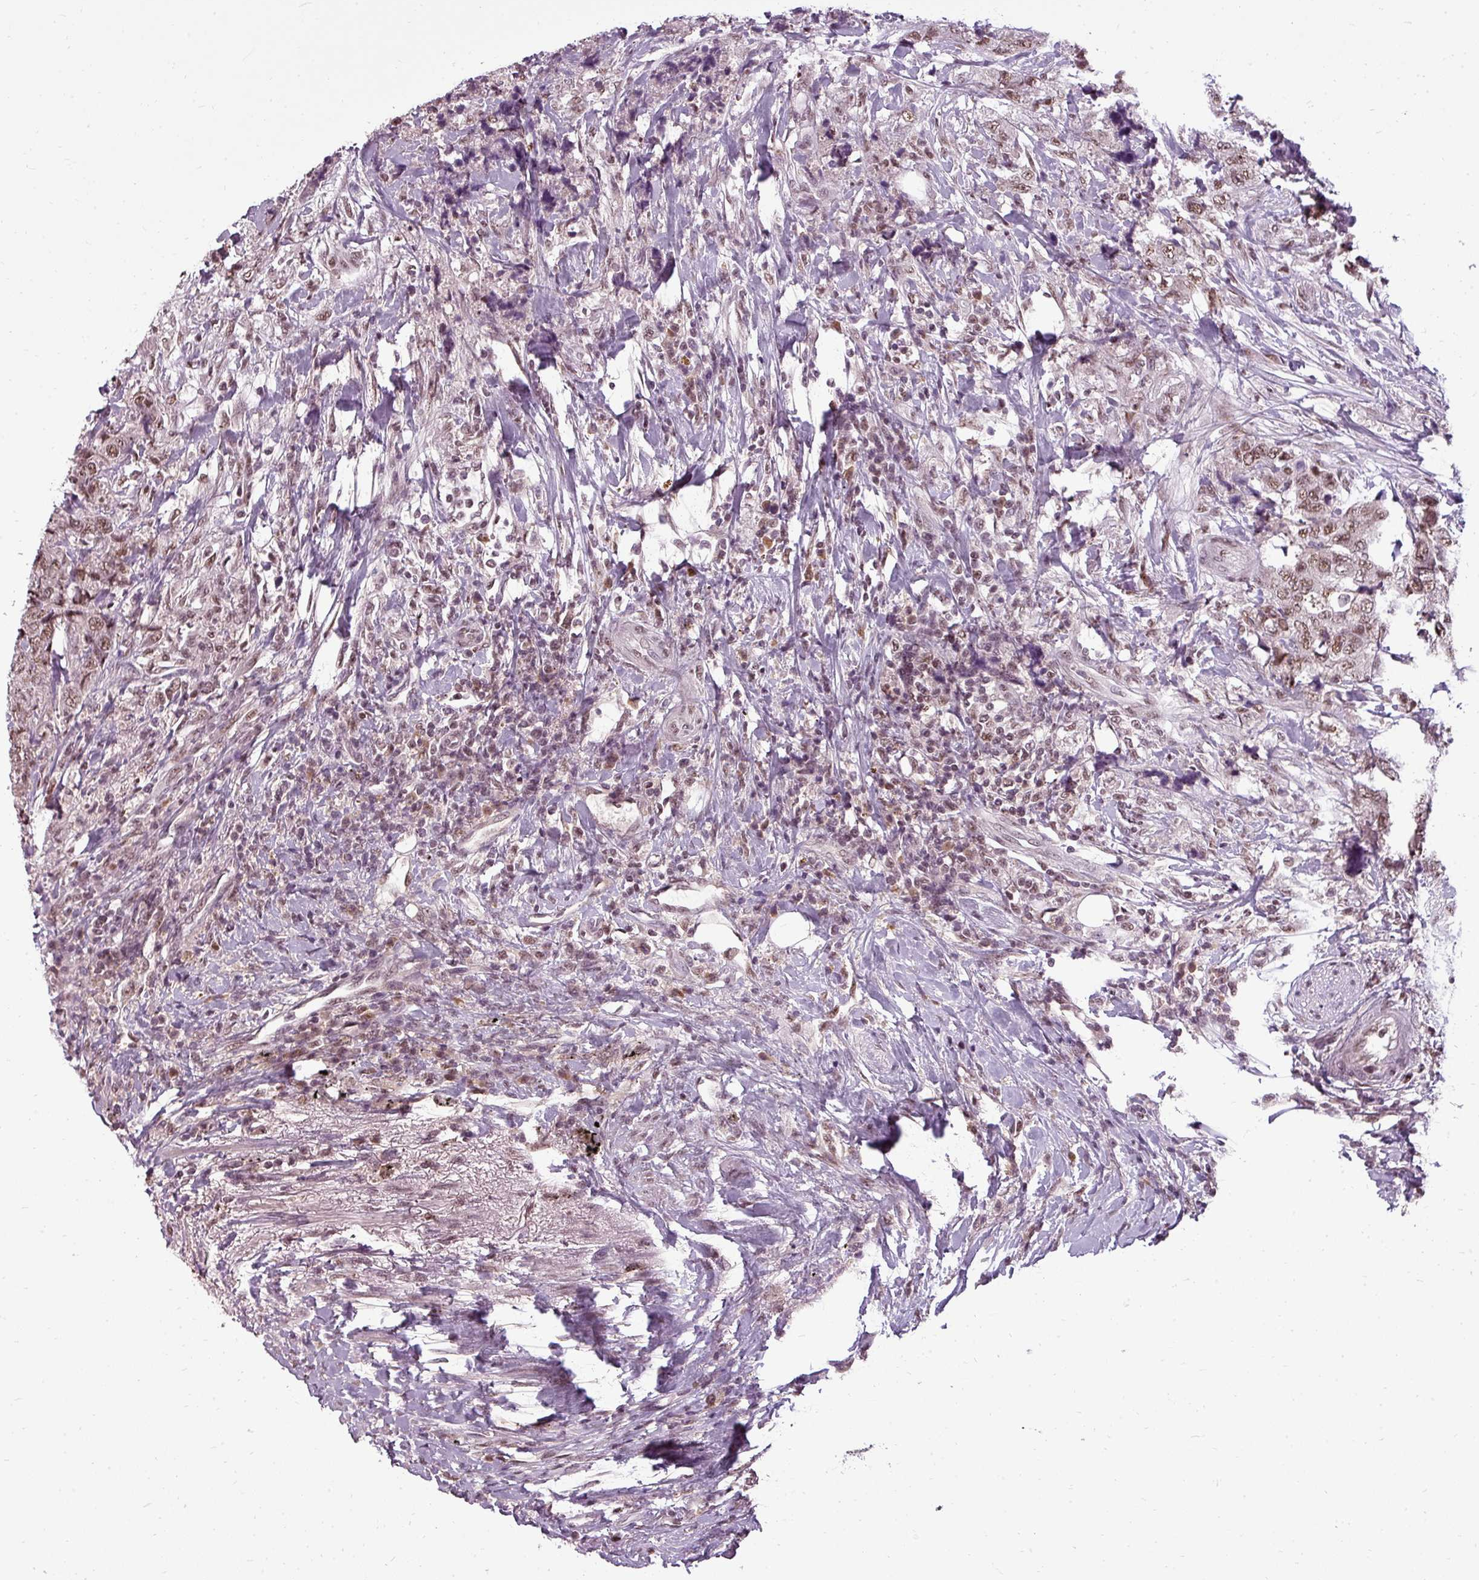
{"staining": {"intensity": "moderate", "quantity": ">75%", "location": "nuclear"}, "tissue": "urothelial cancer", "cell_type": "Tumor cells", "image_type": "cancer", "snomed": [{"axis": "morphology", "description": "Urothelial carcinoma, High grade"}, {"axis": "topography", "description": "Urinary bladder"}], "caption": "Immunohistochemistry (IHC) staining of high-grade urothelial carcinoma, which exhibits medium levels of moderate nuclear positivity in approximately >75% of tumor cells indicating moderate nuclear protein expression. The staining was performed using DAB (brown) for protein detection and nuclei were counterstained in hematoxylin (blue).", "gene": "BCAS3", "patient": {"sex": "female", "age": 78}}